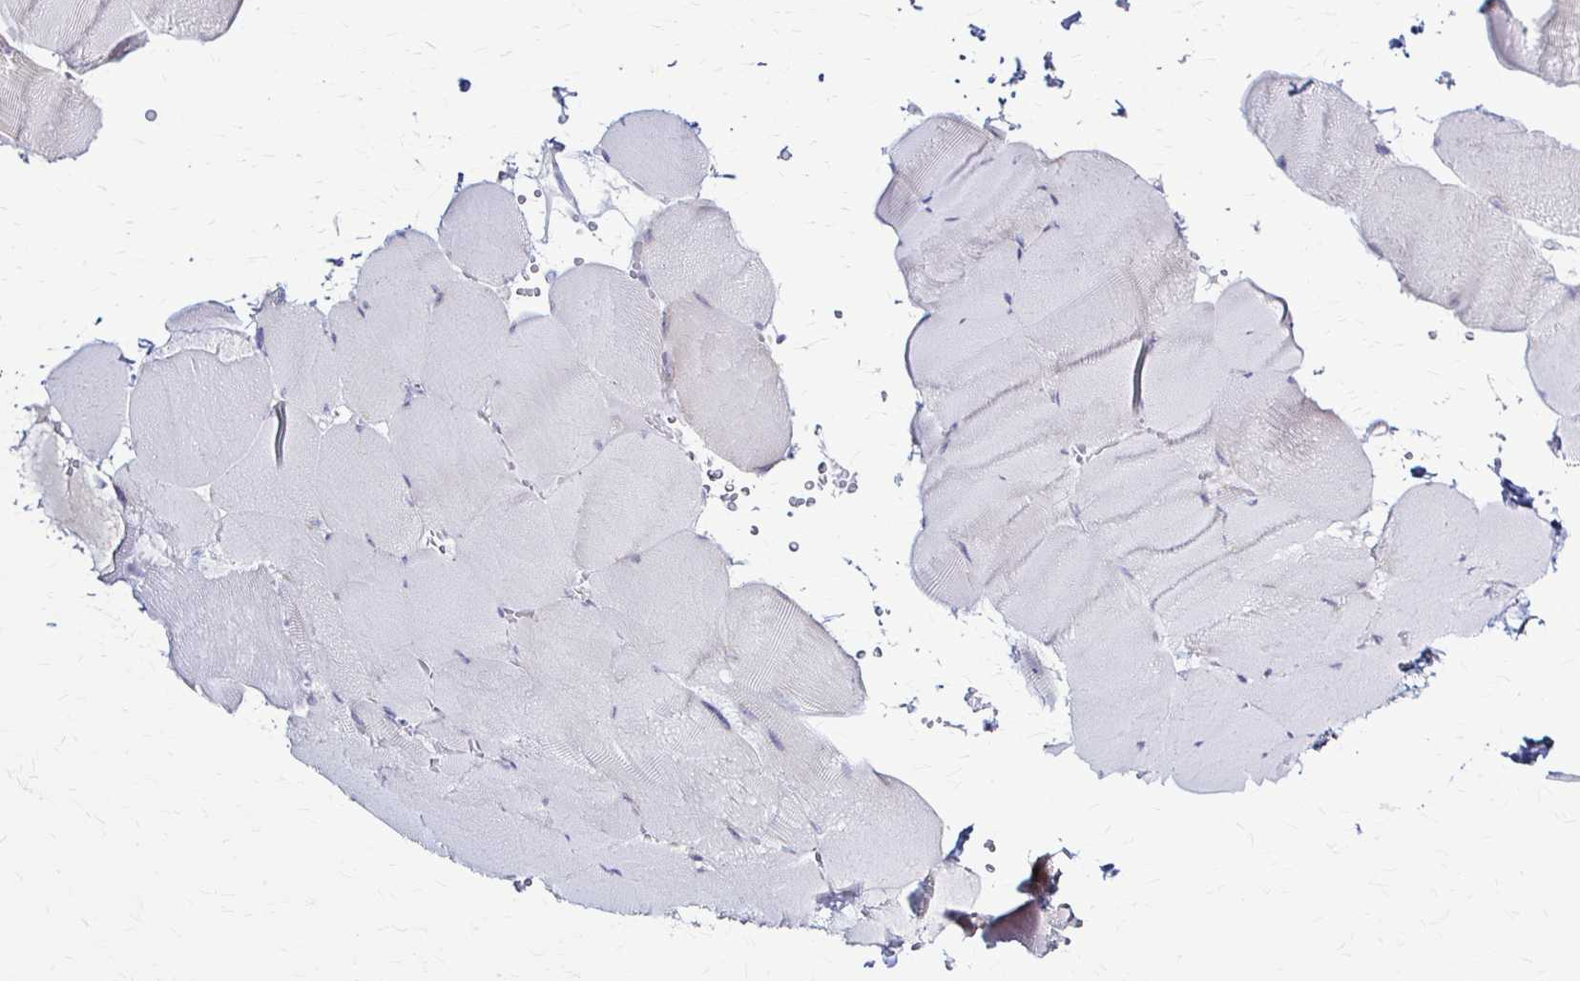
{"staining": {"intensity": "negative", "quantity": "none", "location": "none"}, "tissue": "skeletal muscle", "cell_type": "Myocytes", "image_type": "normal", "snomed": [{"axis": "morphology", "description": "Normal tissue, NOS"}, {"axis": "topography", "description": "Skeletal muscle"}, {"axis": "topography", "description": "Head-Neck"}], "caption": "Immunohistochemical staining of benign skeletal muscle reveals no significant expression in myocytes. Nuclei are stained in blue.", "gene": "PRKRA", "patient": {"sex": "male", "age": 66}}